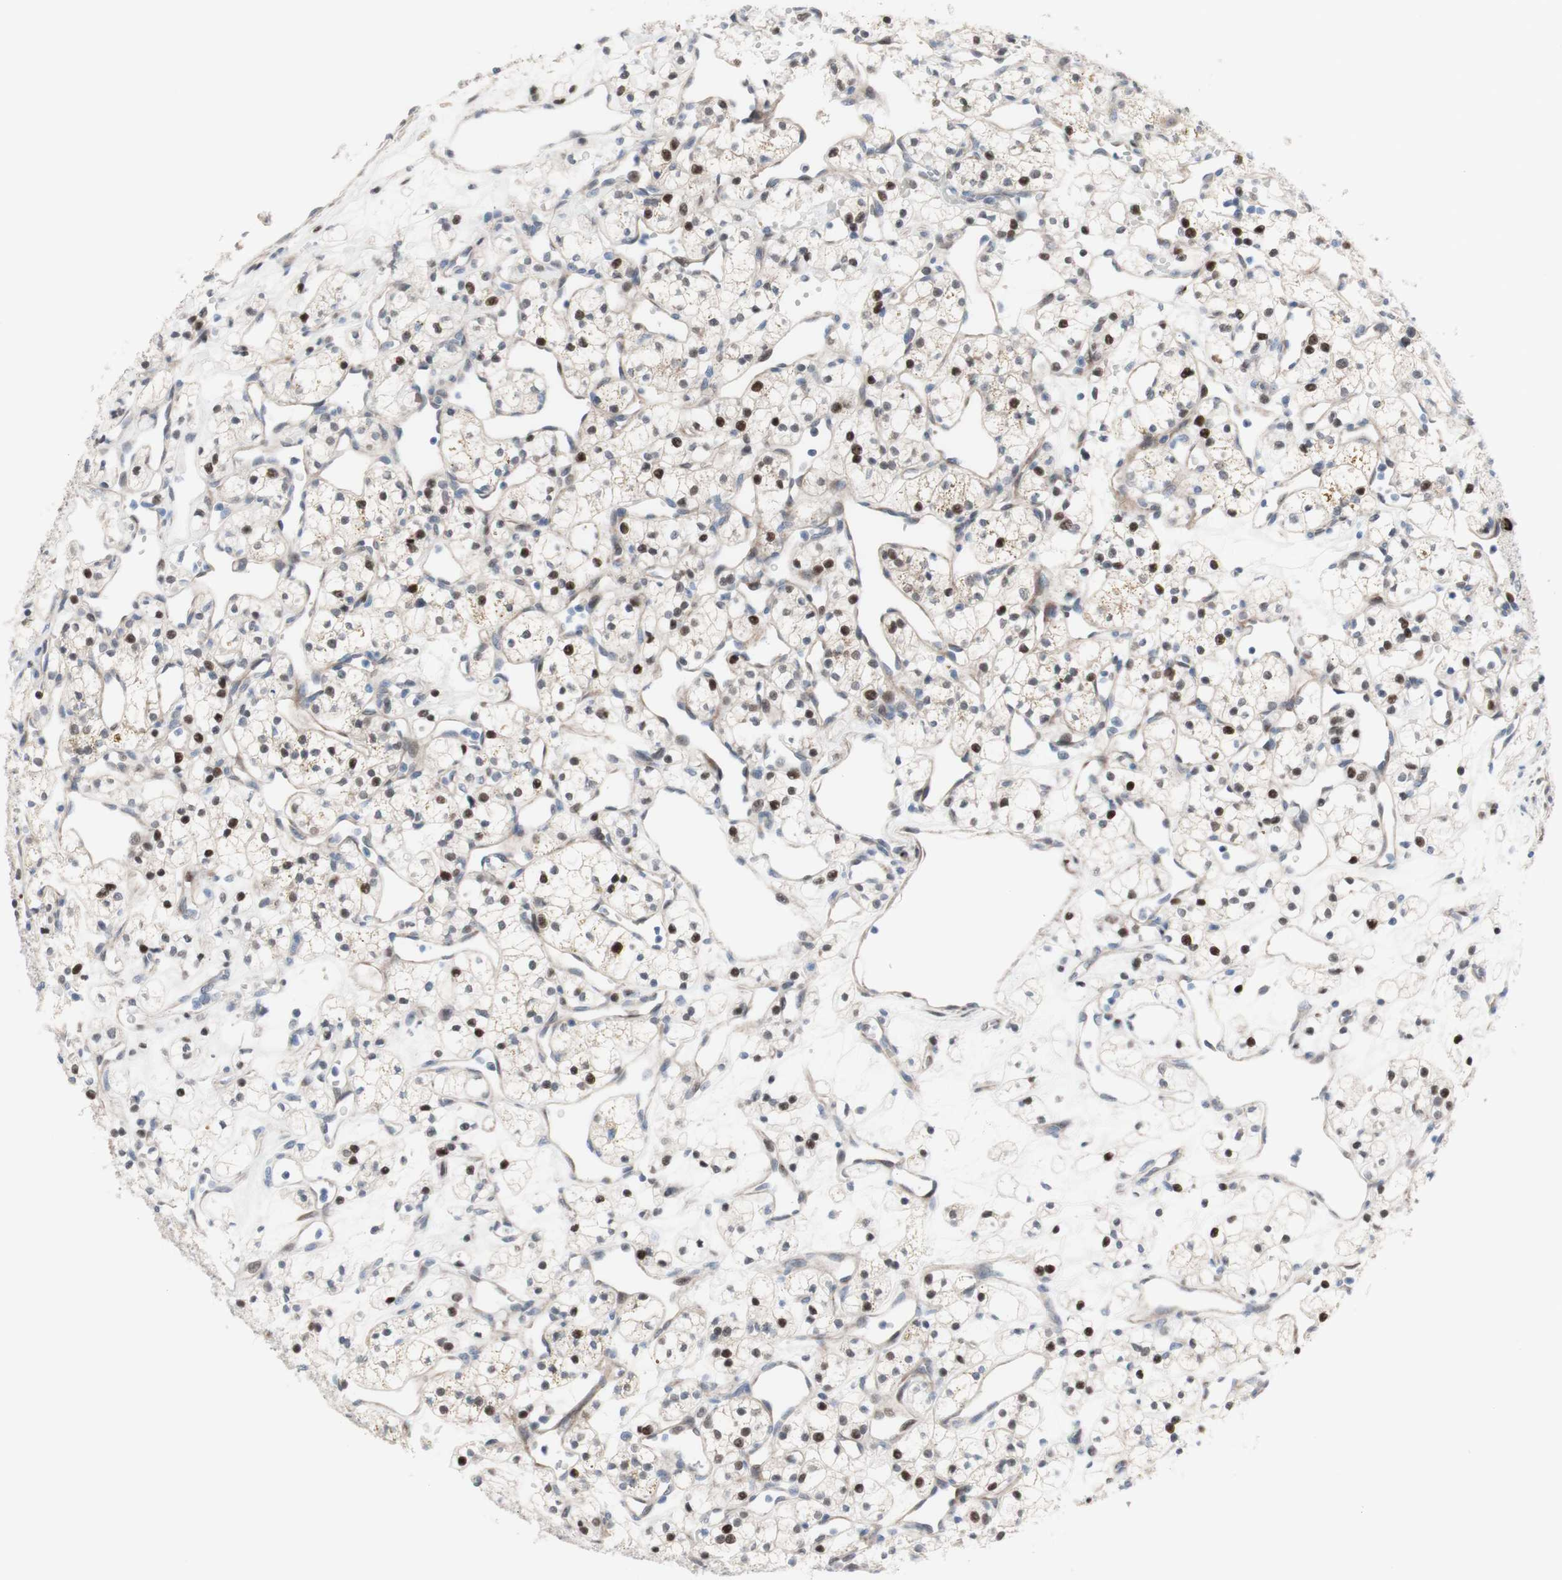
{"staining": {"intensity": "moderate", "quantity": "25%-75%", "location": "nuclear"}, "tissue": "renal cancer", "cell_type": "Tumor cells", "image_type": "cancer", "snomed": [{"axis": "morphology", "description": "Adenocarcinoma, NOS"}, {"axis": "topography", "description": "Kidney"}], "caption": "Immunohistochemical staining of renal adenocarcinoma reveals moderate nuclear protein staining in about 25%-75% of tumor cells.", "gene": "PHTF2", "patient": {"sex": "female", "age": 60}}